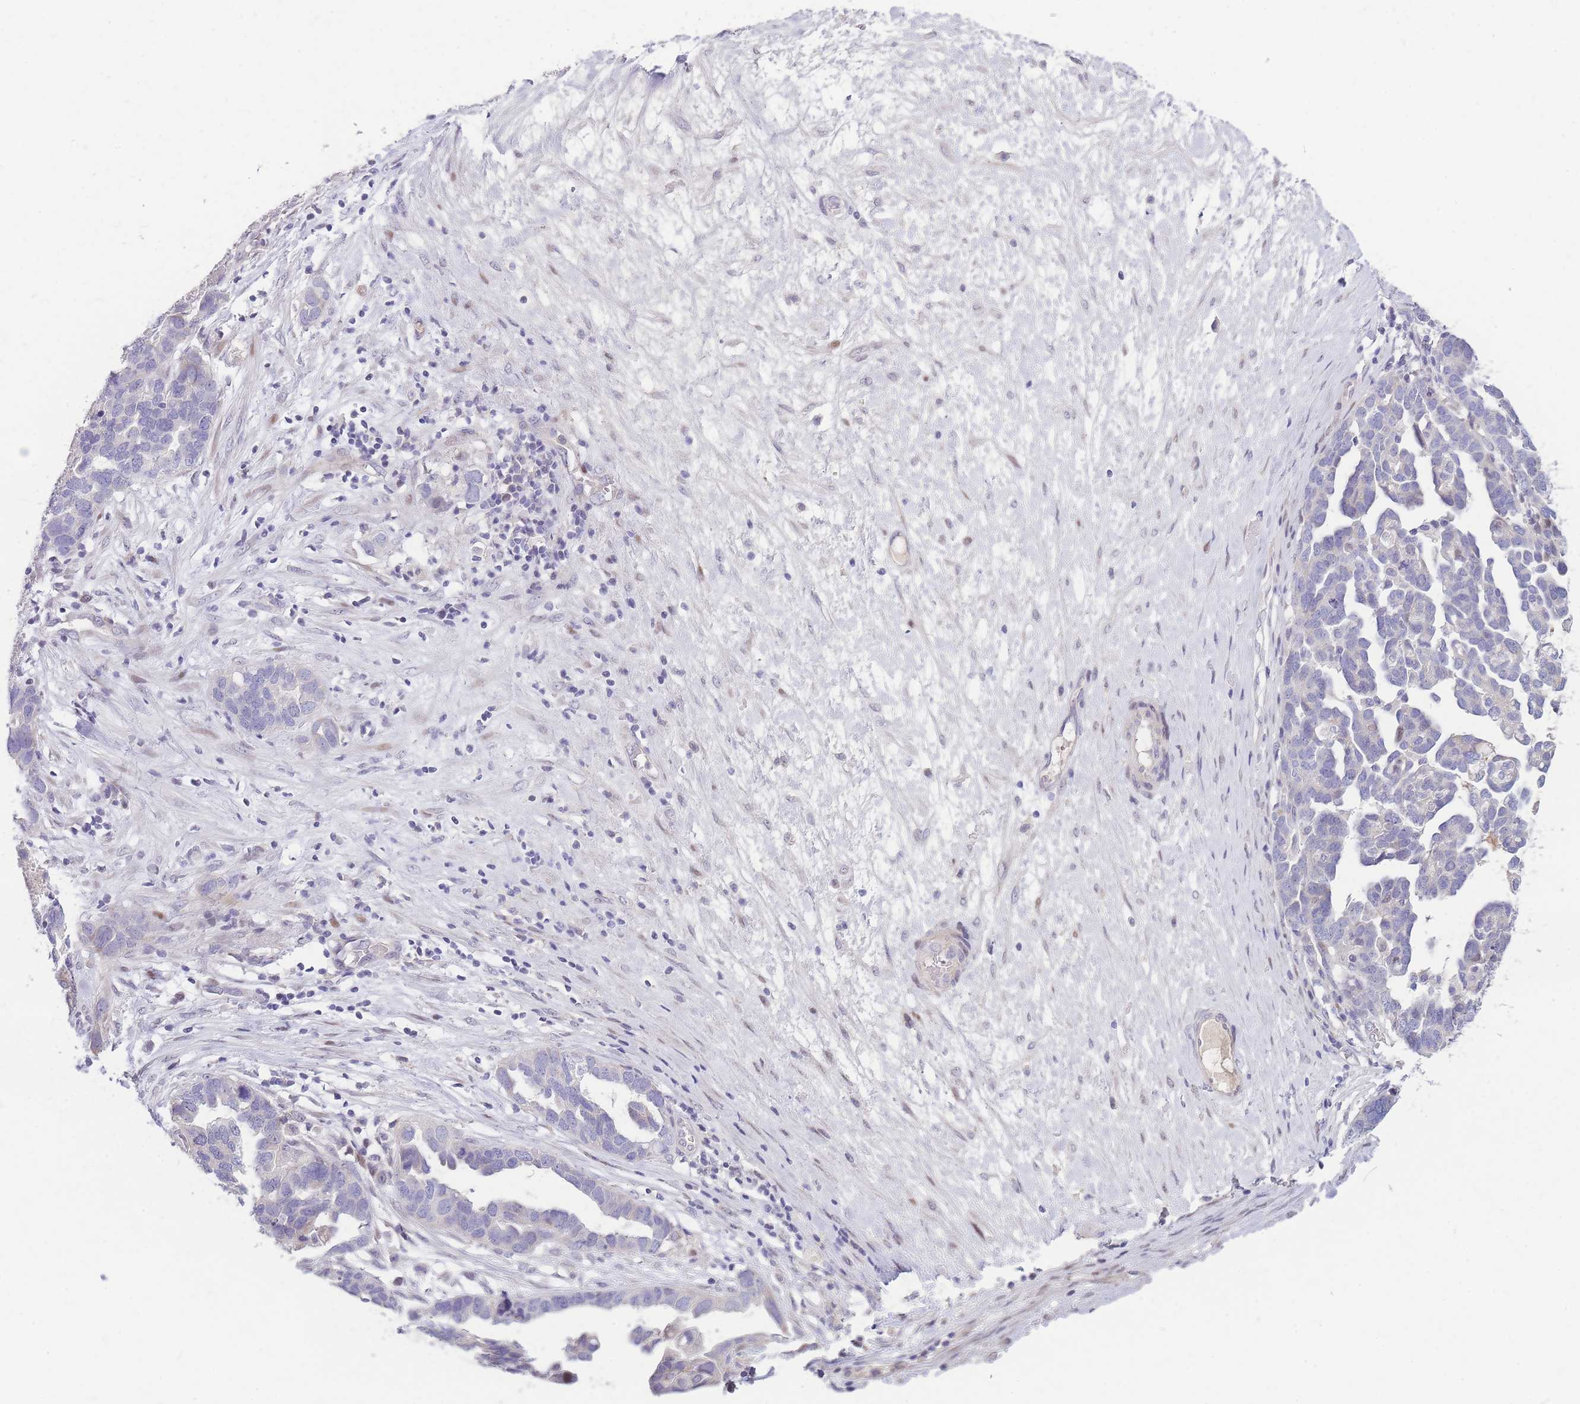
{"staining": {"intensity": "negative", "quantity": "none", "location": "none"}, "tissue": "ovarian cancer", "cell_type": "Tumor cells", "image_type": "cancer", "snomed": [{"axis": "morphology", "description": "Cystadenocarcinoma, serous, NOS"}, {"axis": "topography", "description": "Ovary"}], "caption": "Immunohistochemical staining of serous cystadenocarcinoma (ovarian) reveals no significant staining in tumor cells.", "gene": "SHCBP1", "patient": {"sex": "female", "age": 54}}